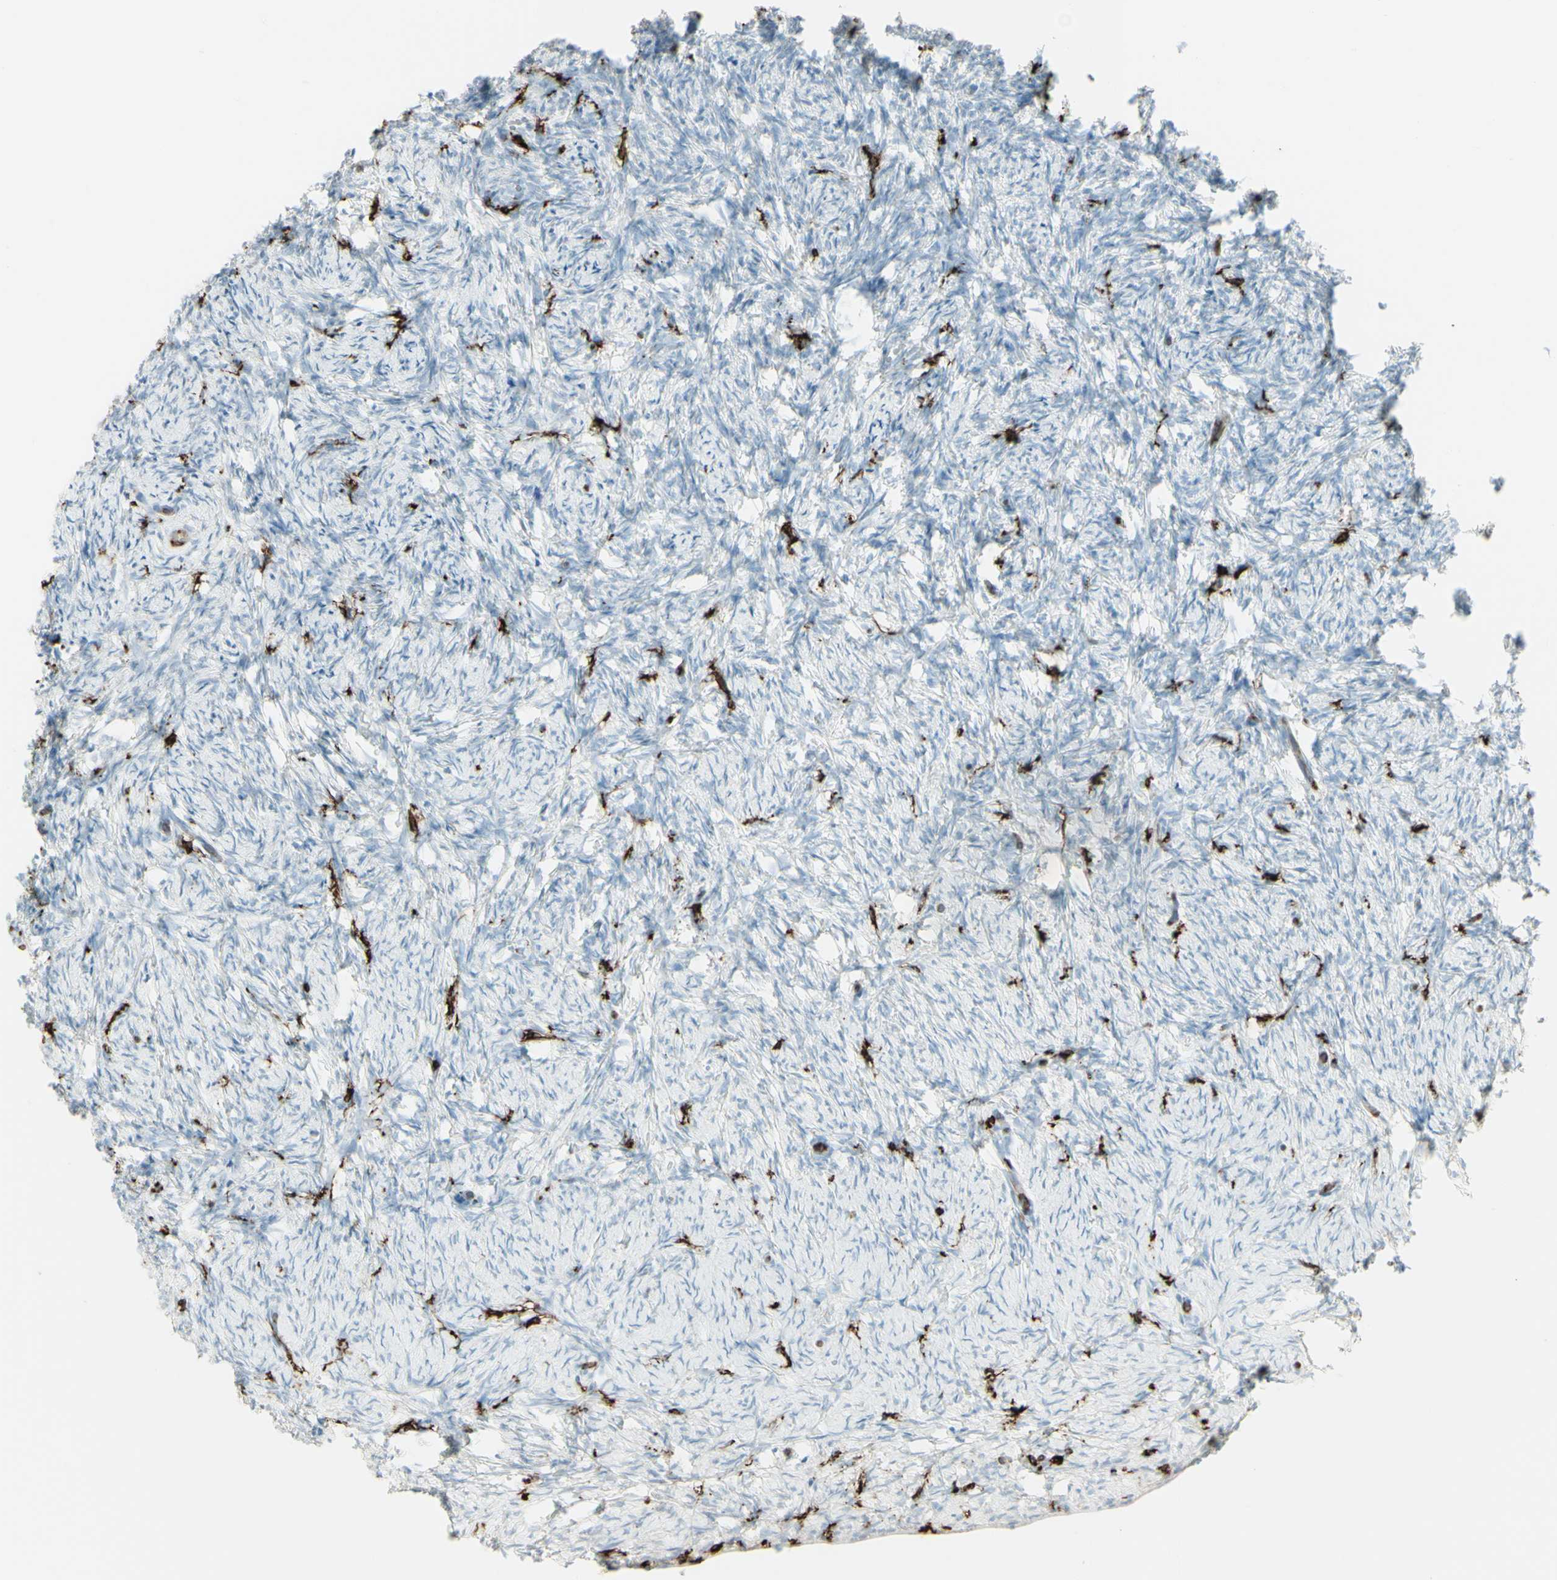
{"staining": {"intensity": "negative", "quantity": "none", "location": "none"}, "tissue": "ovary", "cell_type": "Follicle cells", "image_type": "normal", "snomed": [{"axis": "morphology", "description": "Normal tissue, NOS"}, {"axis": "topography", "description": "Ovary"}], "caption": "IHC of normal human ovary displays no positivity in follicle cells.", "gene": "HLA", "patient": {"sex": "female", "age": 60}}